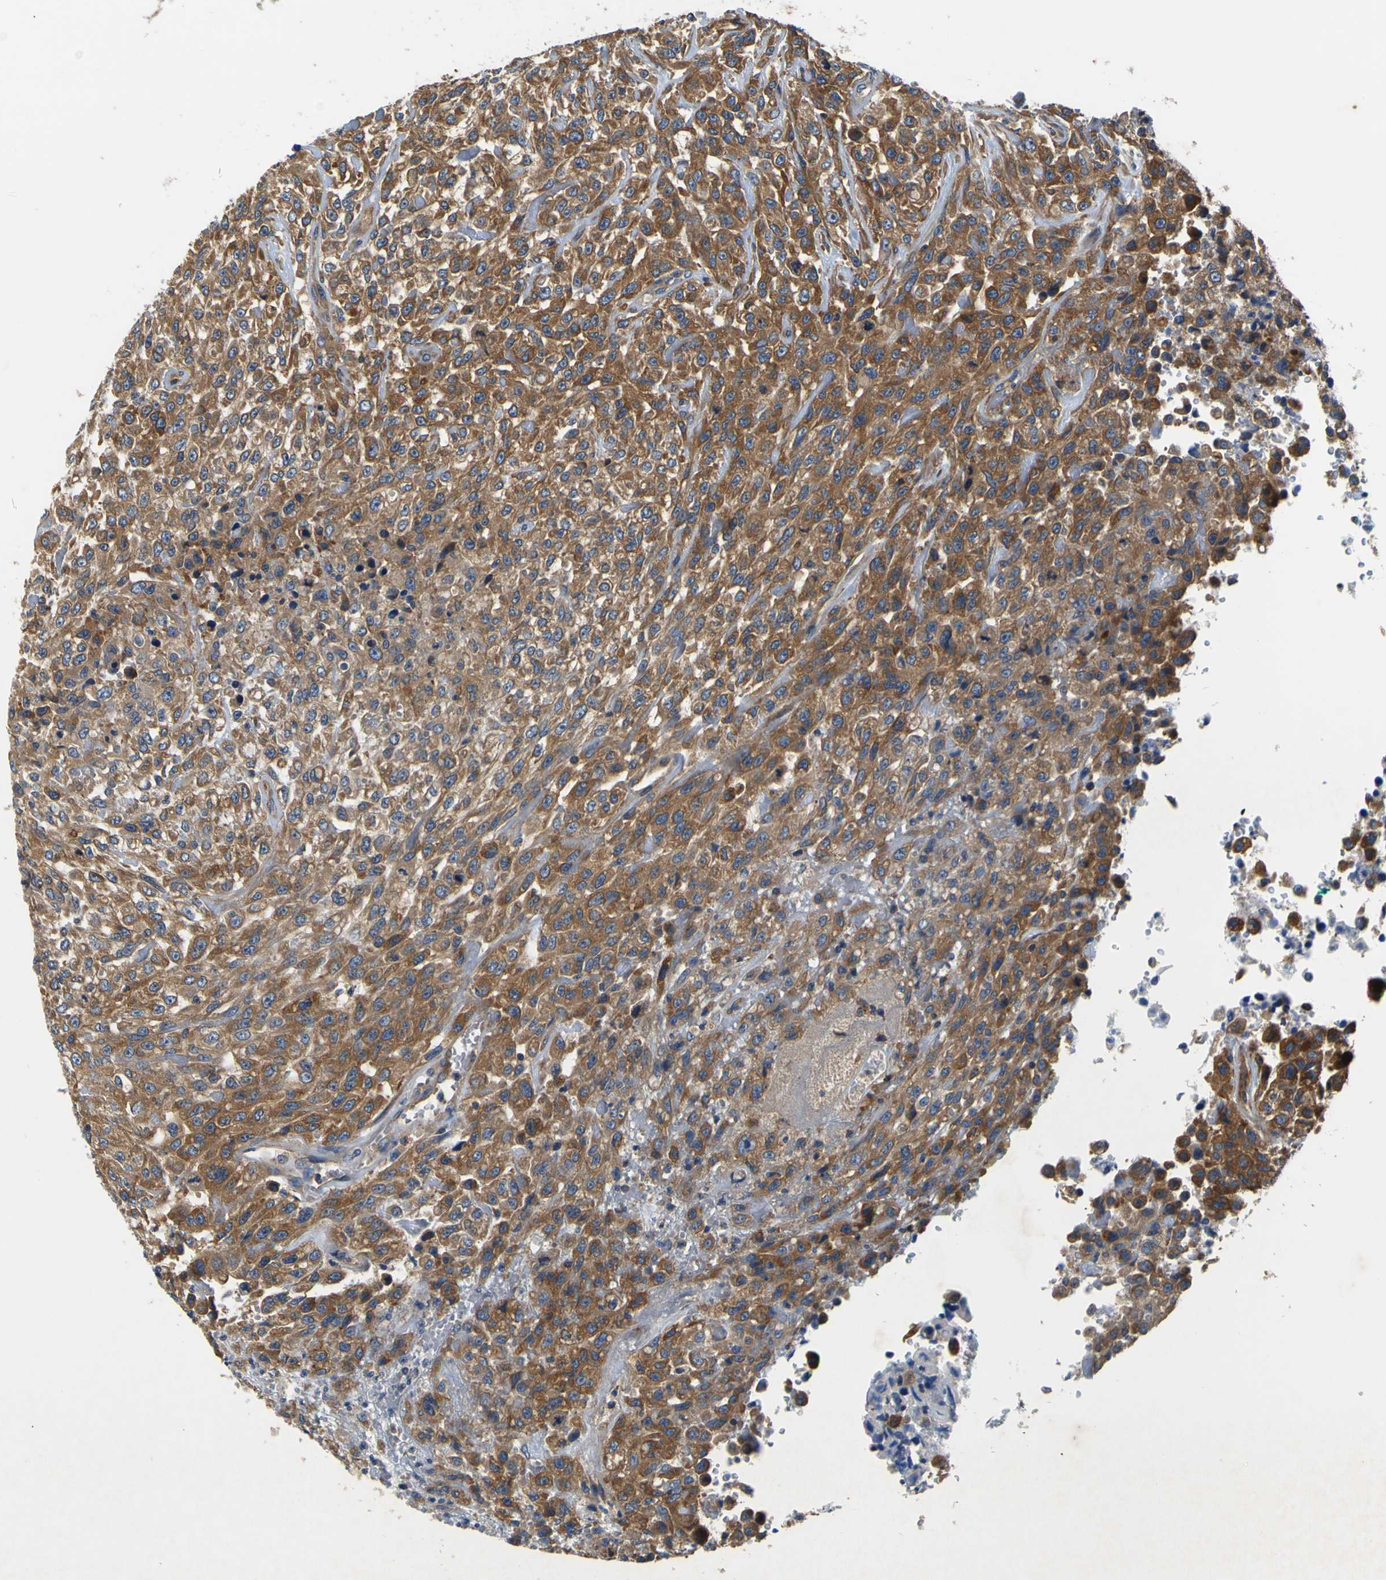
{"staining": {"intensity": "moderate", "quantity": ">75%", "location": "cytoplasmic/membranous"}, "tissue": "urothelial cancer", "cell_type": "Tumor cells", "image_type": "cancer", "snomed": [{"axis": "morphology", "description": "Urothelial carcinoma, High grade"}, {"axis": "topography", "description": "Urinary bladder"}], "caption": "Immunohistochemical staining of urothelial cancer exhibits moderate cytoplasmic/membranous protein expression in about >75% of tumor cells. Using DAB (3,3'-diaminobenzidine) (brown) and hematoxylin (blue) stains, captured at high magnification using brightfield microscopy.", "gene": "CNR2", "patient": {"sex": "male", "age": 46}}